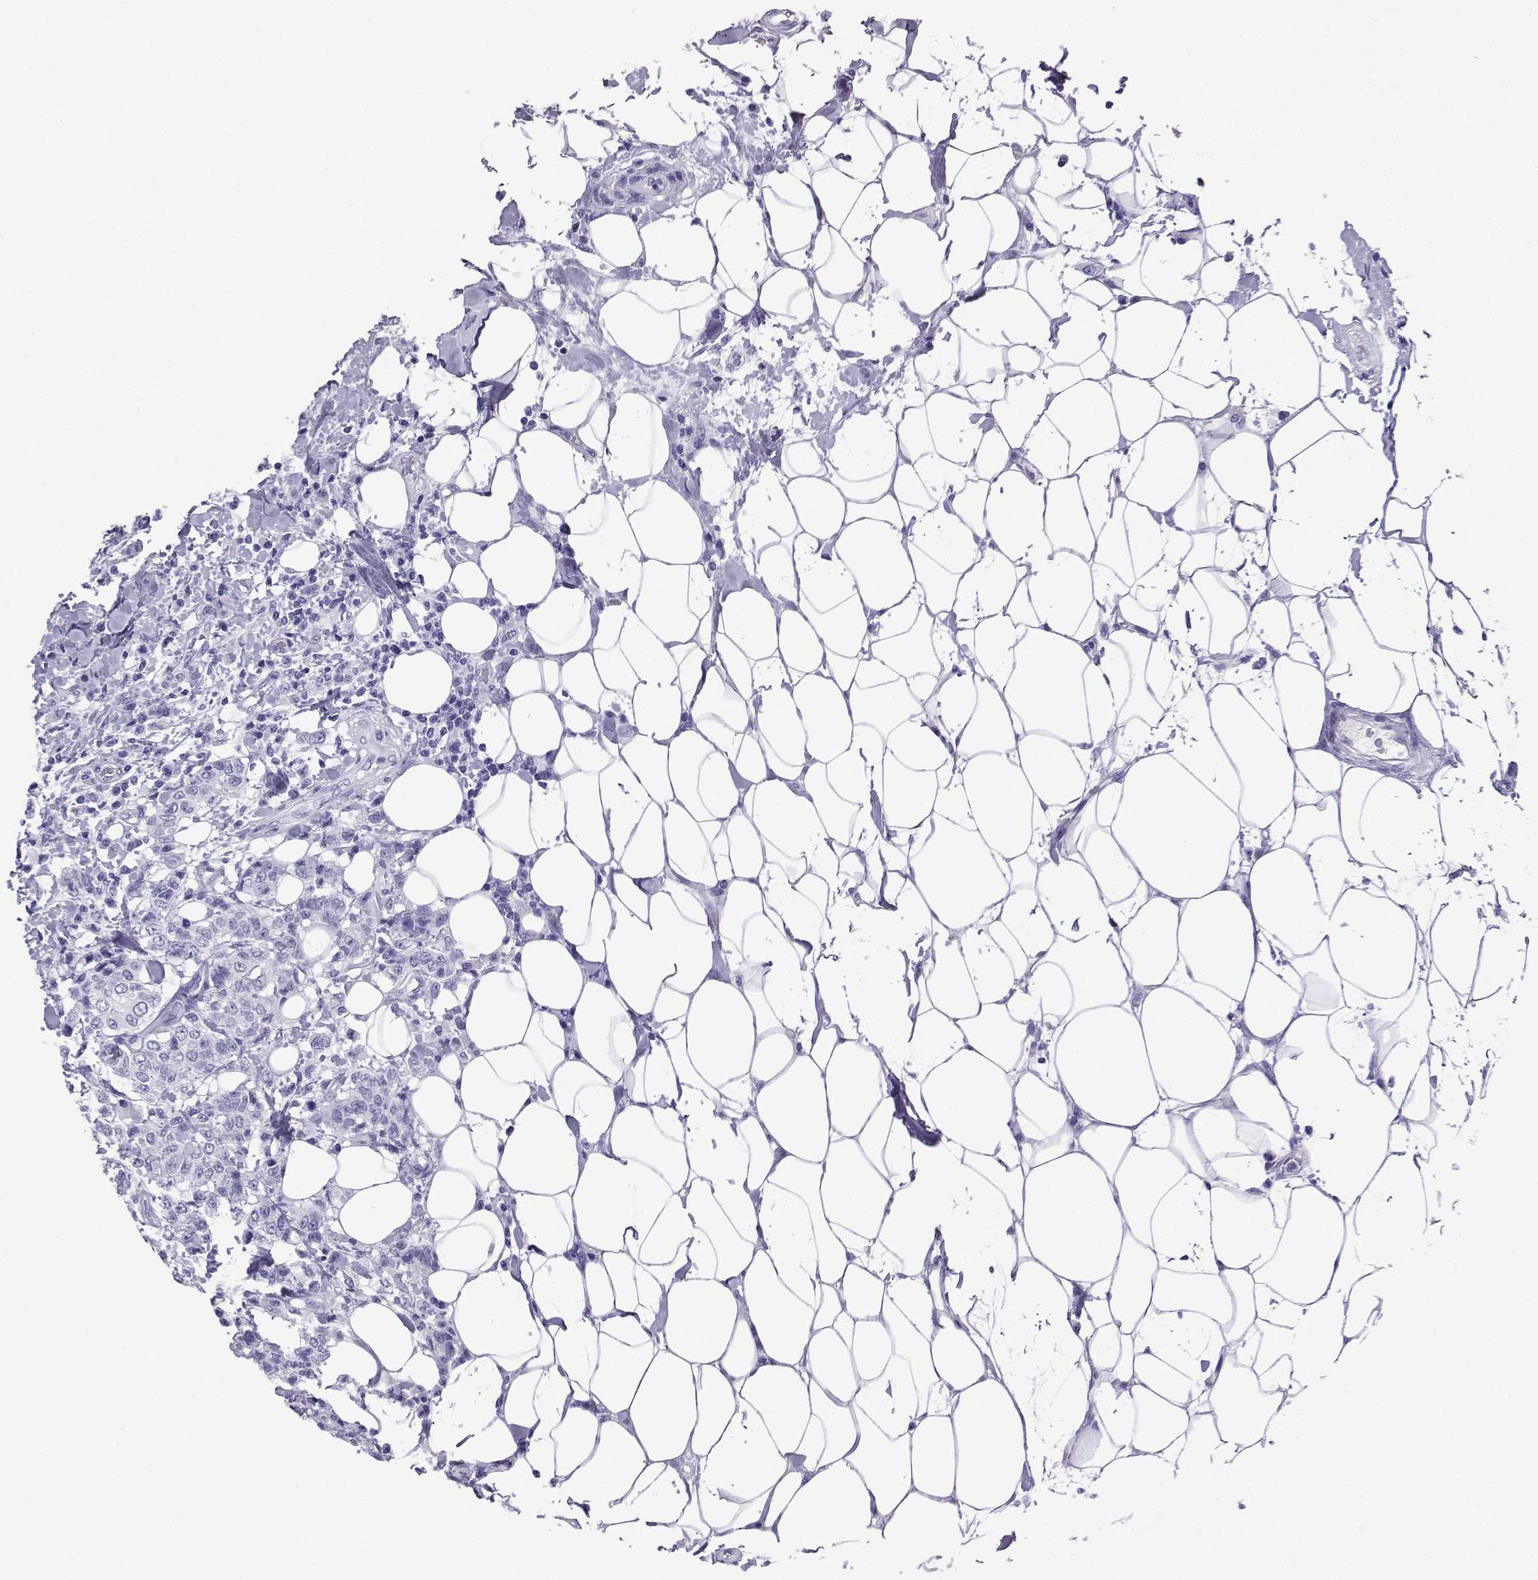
{"staining": {"intensity": "negative", "quantity": "none", "location": "none"}, "tissue": "breast cancer", "cell_type": "Tumor cells", "image_type": "cancer", "snomed": [{"axis": "morphology", "description": "Duct carcinoma"}, {"axis": "topography", "description": "Breast"}], "caption": "High power microscopy micrograph of an immunohistochemistry (IHC) histopathology image of breast cancer (infiltrating ductal carcinoma), revealing no significant staining in tumor cells.", "gene": "LORICRIN", "patient": {"sex": "female", "age": 27}}